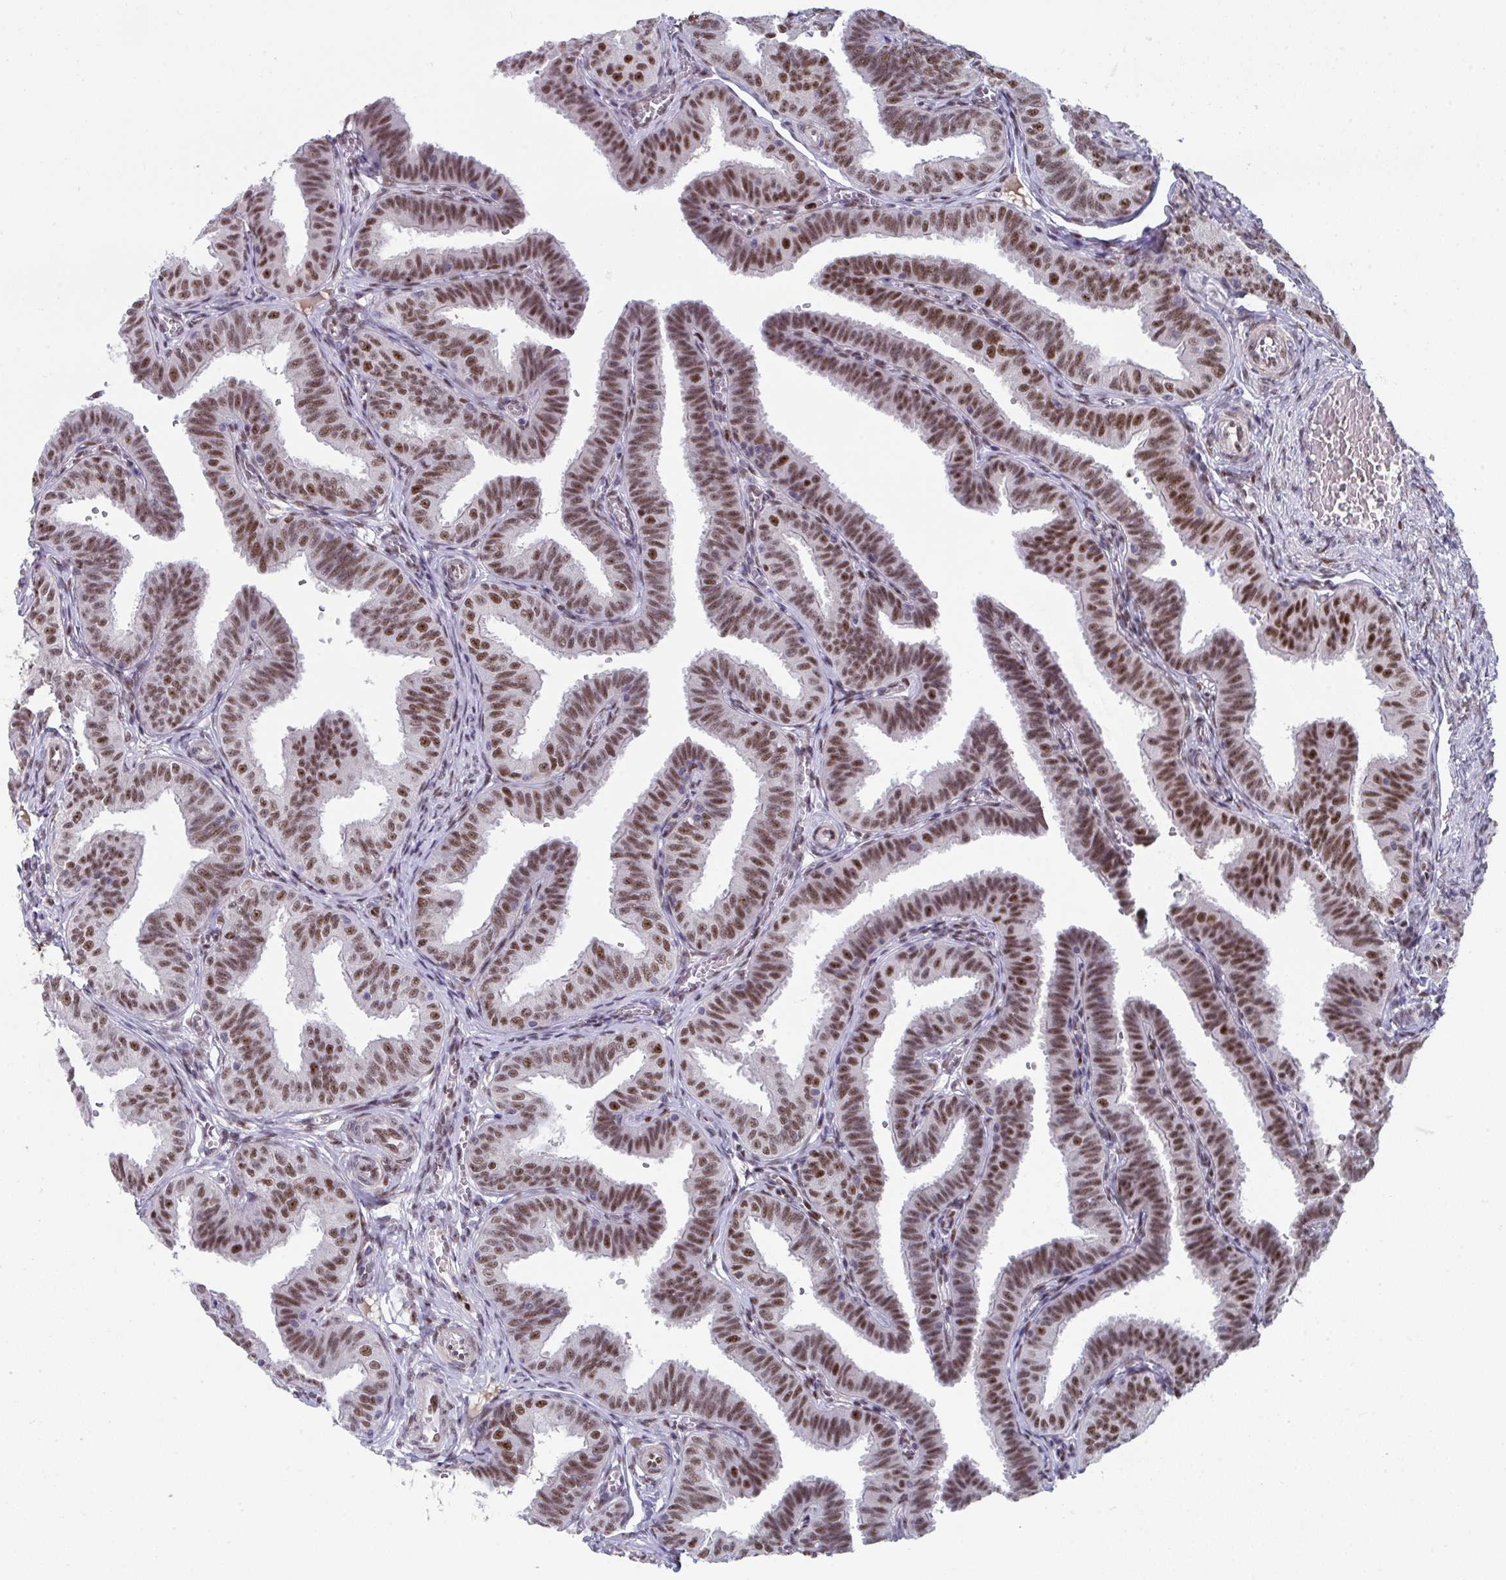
{"staining": {"intensity": "moderate", "quantity": ">75%", "location": "nuclear"}, "tissue": "fallopian tube", "cell_type": "Glandular cells", "image_type": "normal", "snomed": [{"axis": "morphology", "description": "Normal tissue, NOS"}, {"axis": "topography", "description": "Fallopian tube"}], "caption": "Glandular cells show medium levels of moderate nuclear positivity in about >75% of cells in benign fallopian tube. (IHC, brightfield microscopy, high magnification).", "gene": "JDP2", "patient": {"sex": "female", "age": 25}}